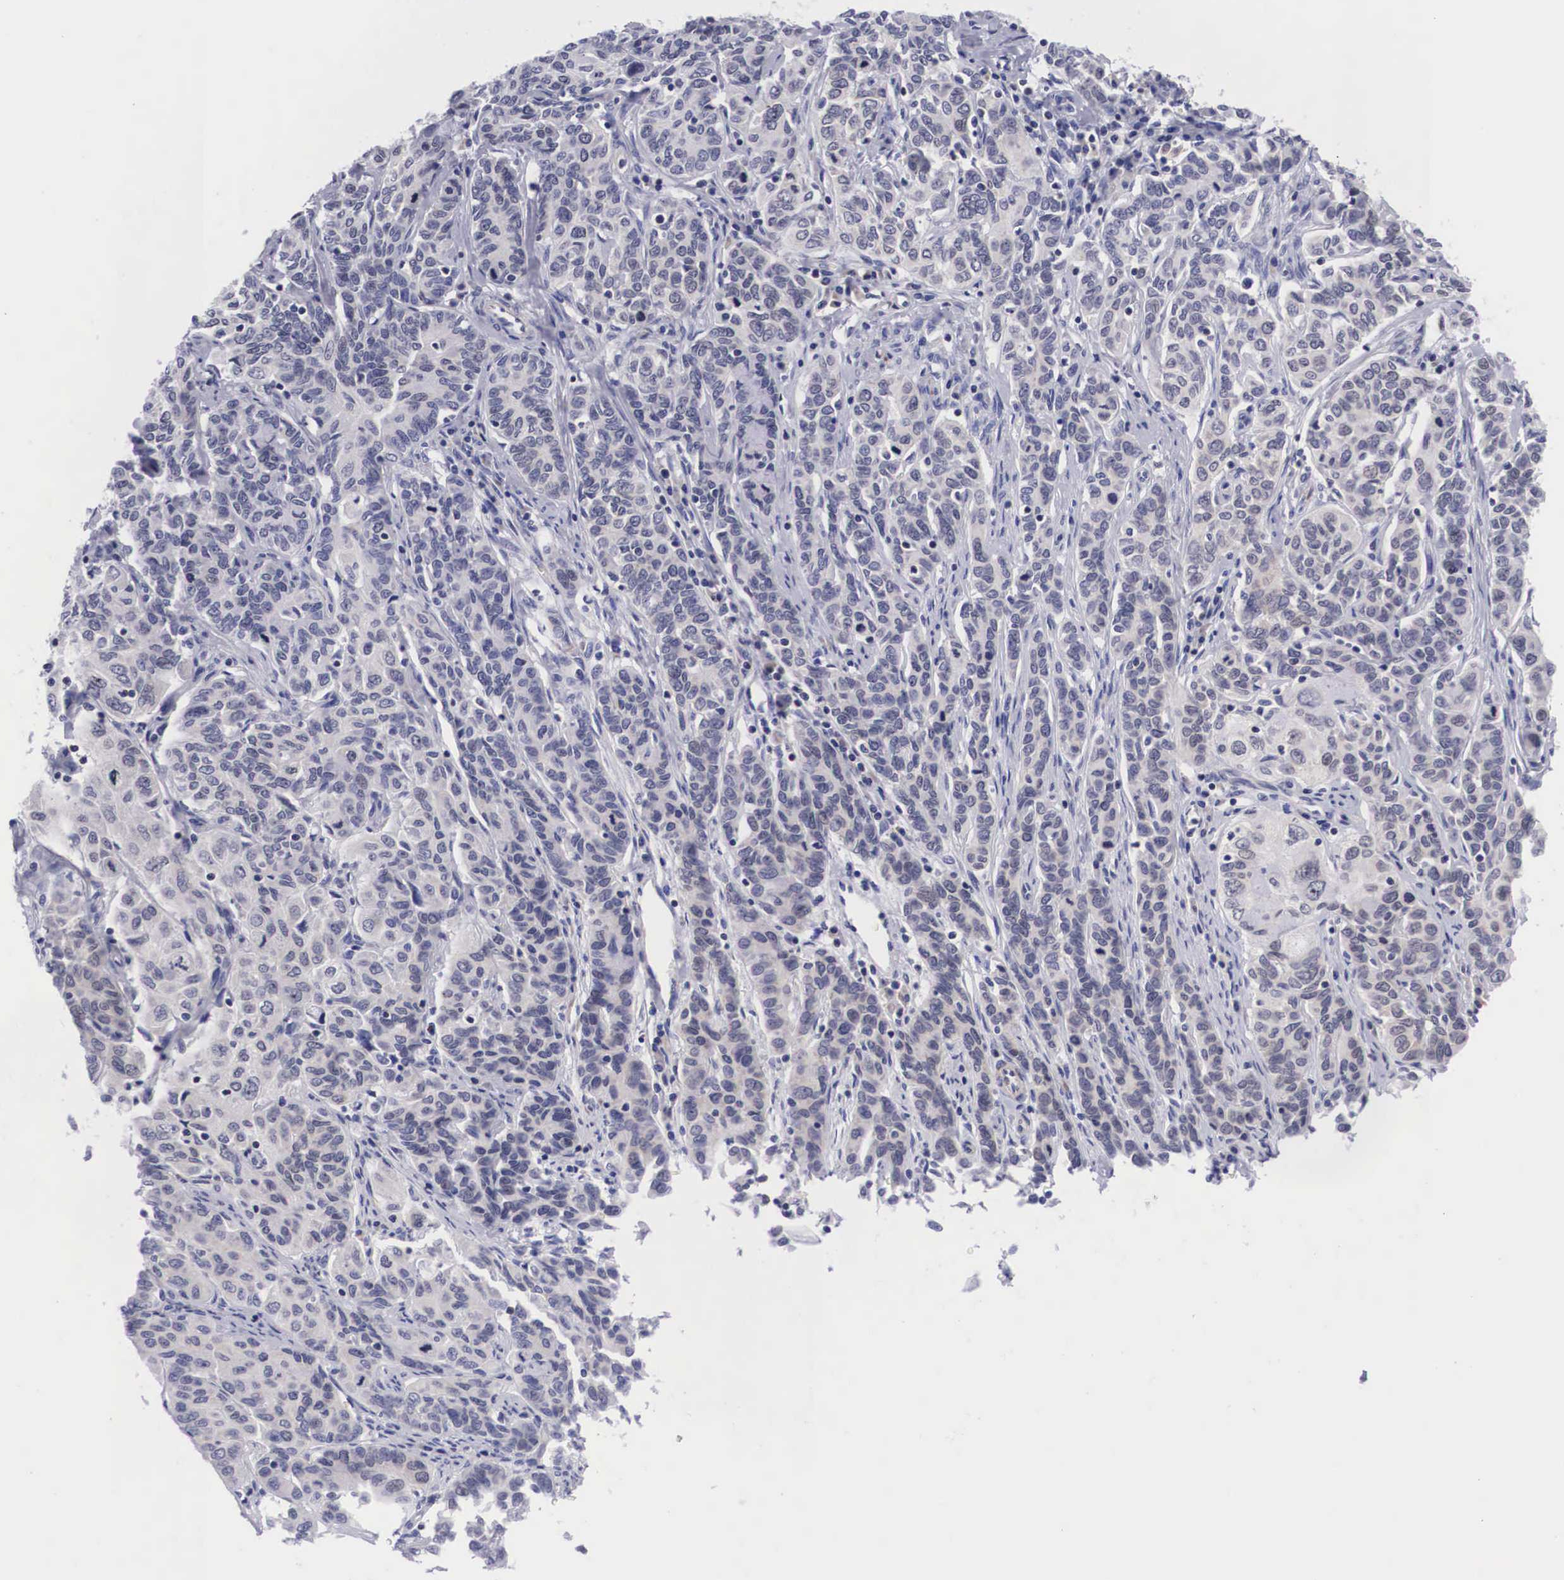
{"staining": {"intensity": "negative", "quantity": "none", "location": "none"}, "tissue": "cervical cancer", "cell_type": "Tumor cells", "image_type": "cancer", "snomed": [{"axis": "morphology", "description": "Squamous cell carcinoma, NOS"}, {"axis": "topography", "description": "Cervix"}], "caption": "This histopathology image is of cervical cancer (squamous cell carcinoma) stained with immunohistochemistry (IHC) to label a protein in brown with the nuclei are counter-stained blue. There is no expression in tumor cells. (DAB immunohistochemistry, high magnification).", "gene": "SOX11", "patient": {"sex": "female", "age": 38}}